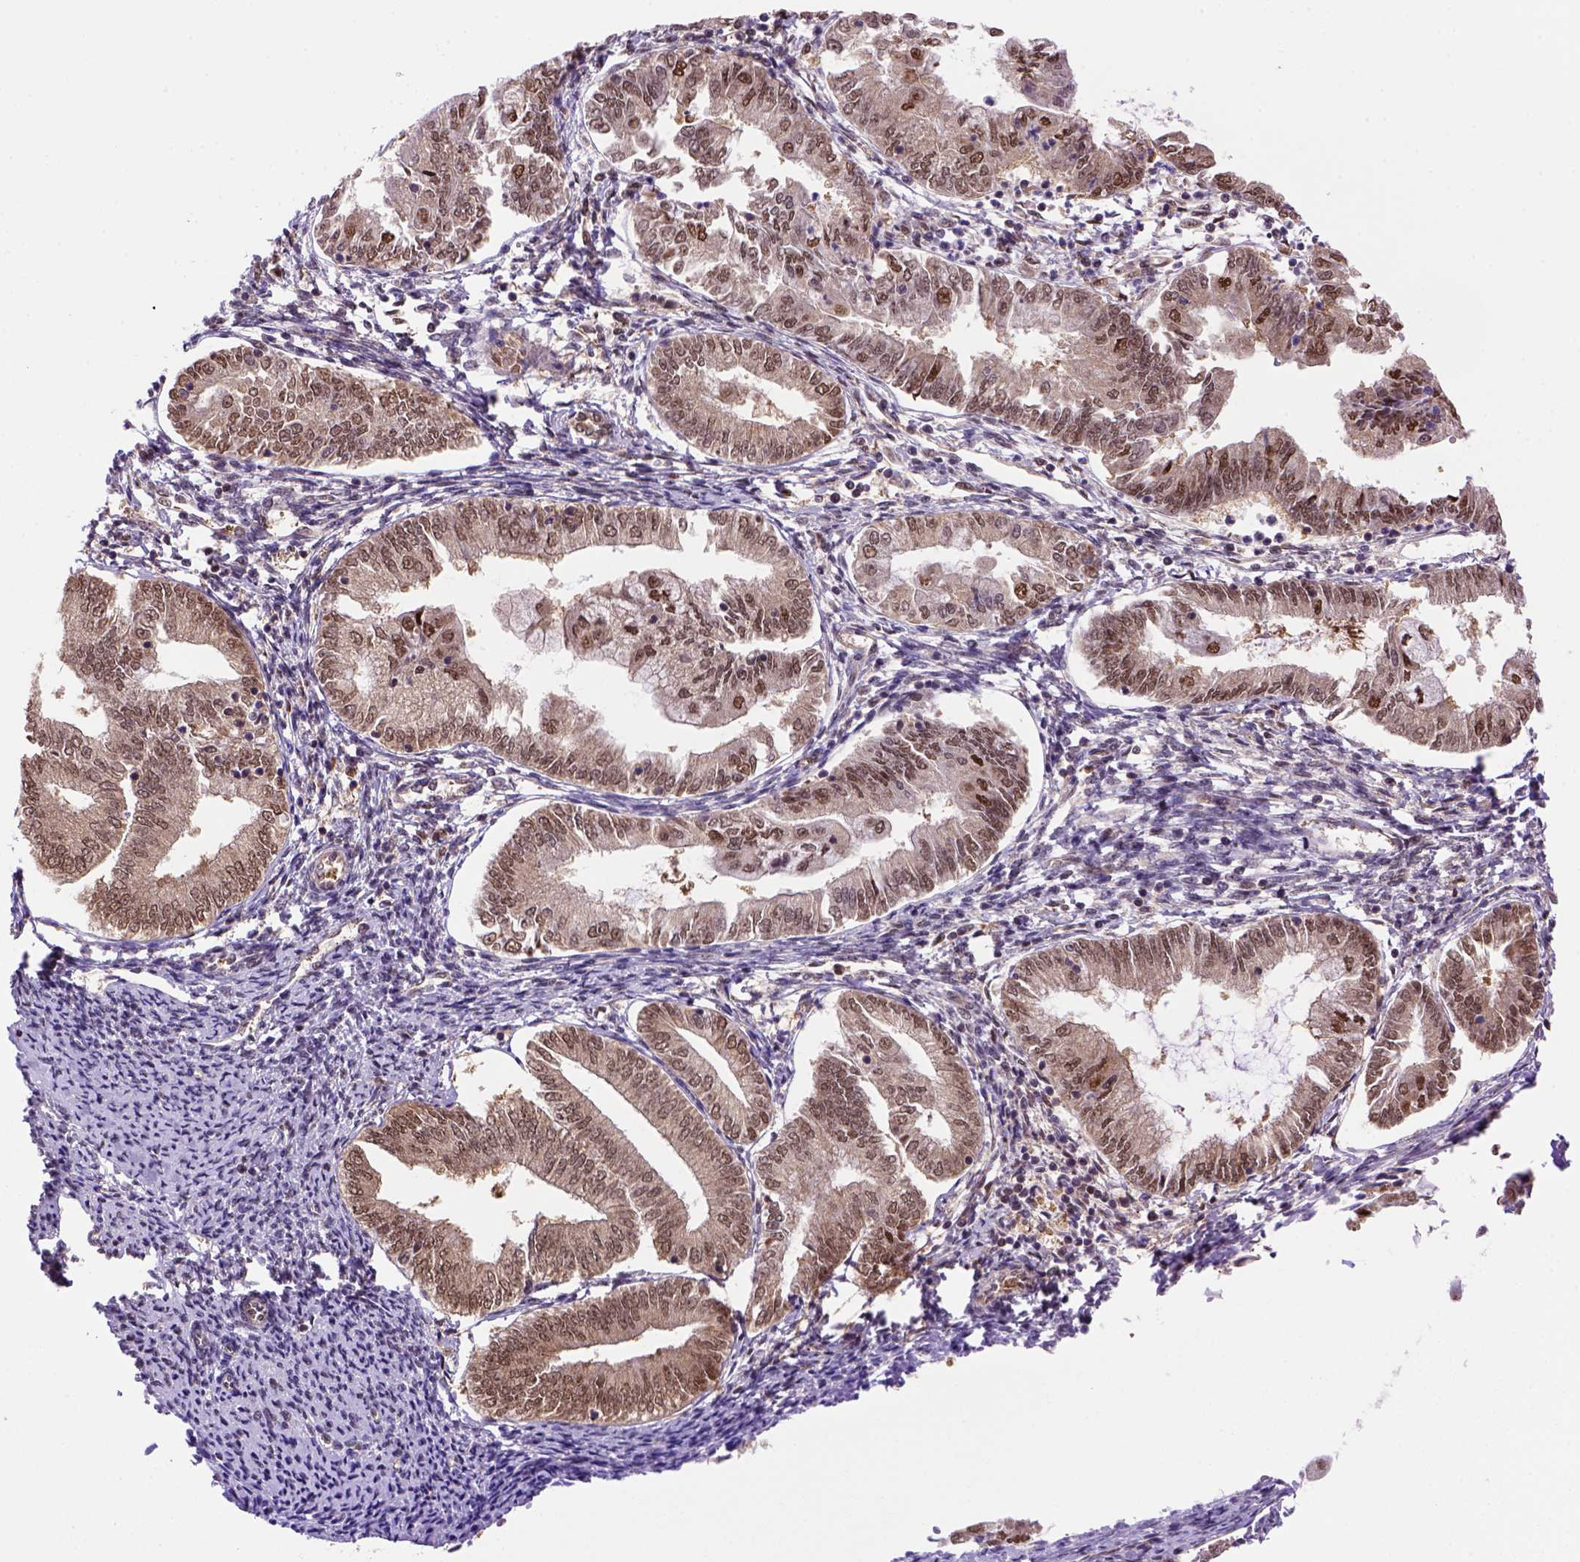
{"staining": {"intensity": "moderate", "quantity": ">75%", "location": "cytoplasmic/membranous,nuclear"}, "tissue": "endometrial cancer", "cell_type": "Tumor cells", "image_type": "cancer", "snomed": [{"axis": "morphology", "description": "Adenocarcinoma, NOS"}, {"axis": "topography", "description": "Endometrium"}], "caption": "Brown immunohistochemical staining in human endometrial cancer displays moderate cytoplasmic/membranous and nuclear expression in about >75% of tumor cells. Nuclei are stained in blue.", "gene": "PSMC2", "patient": {"sex": "female", "age": 55}}